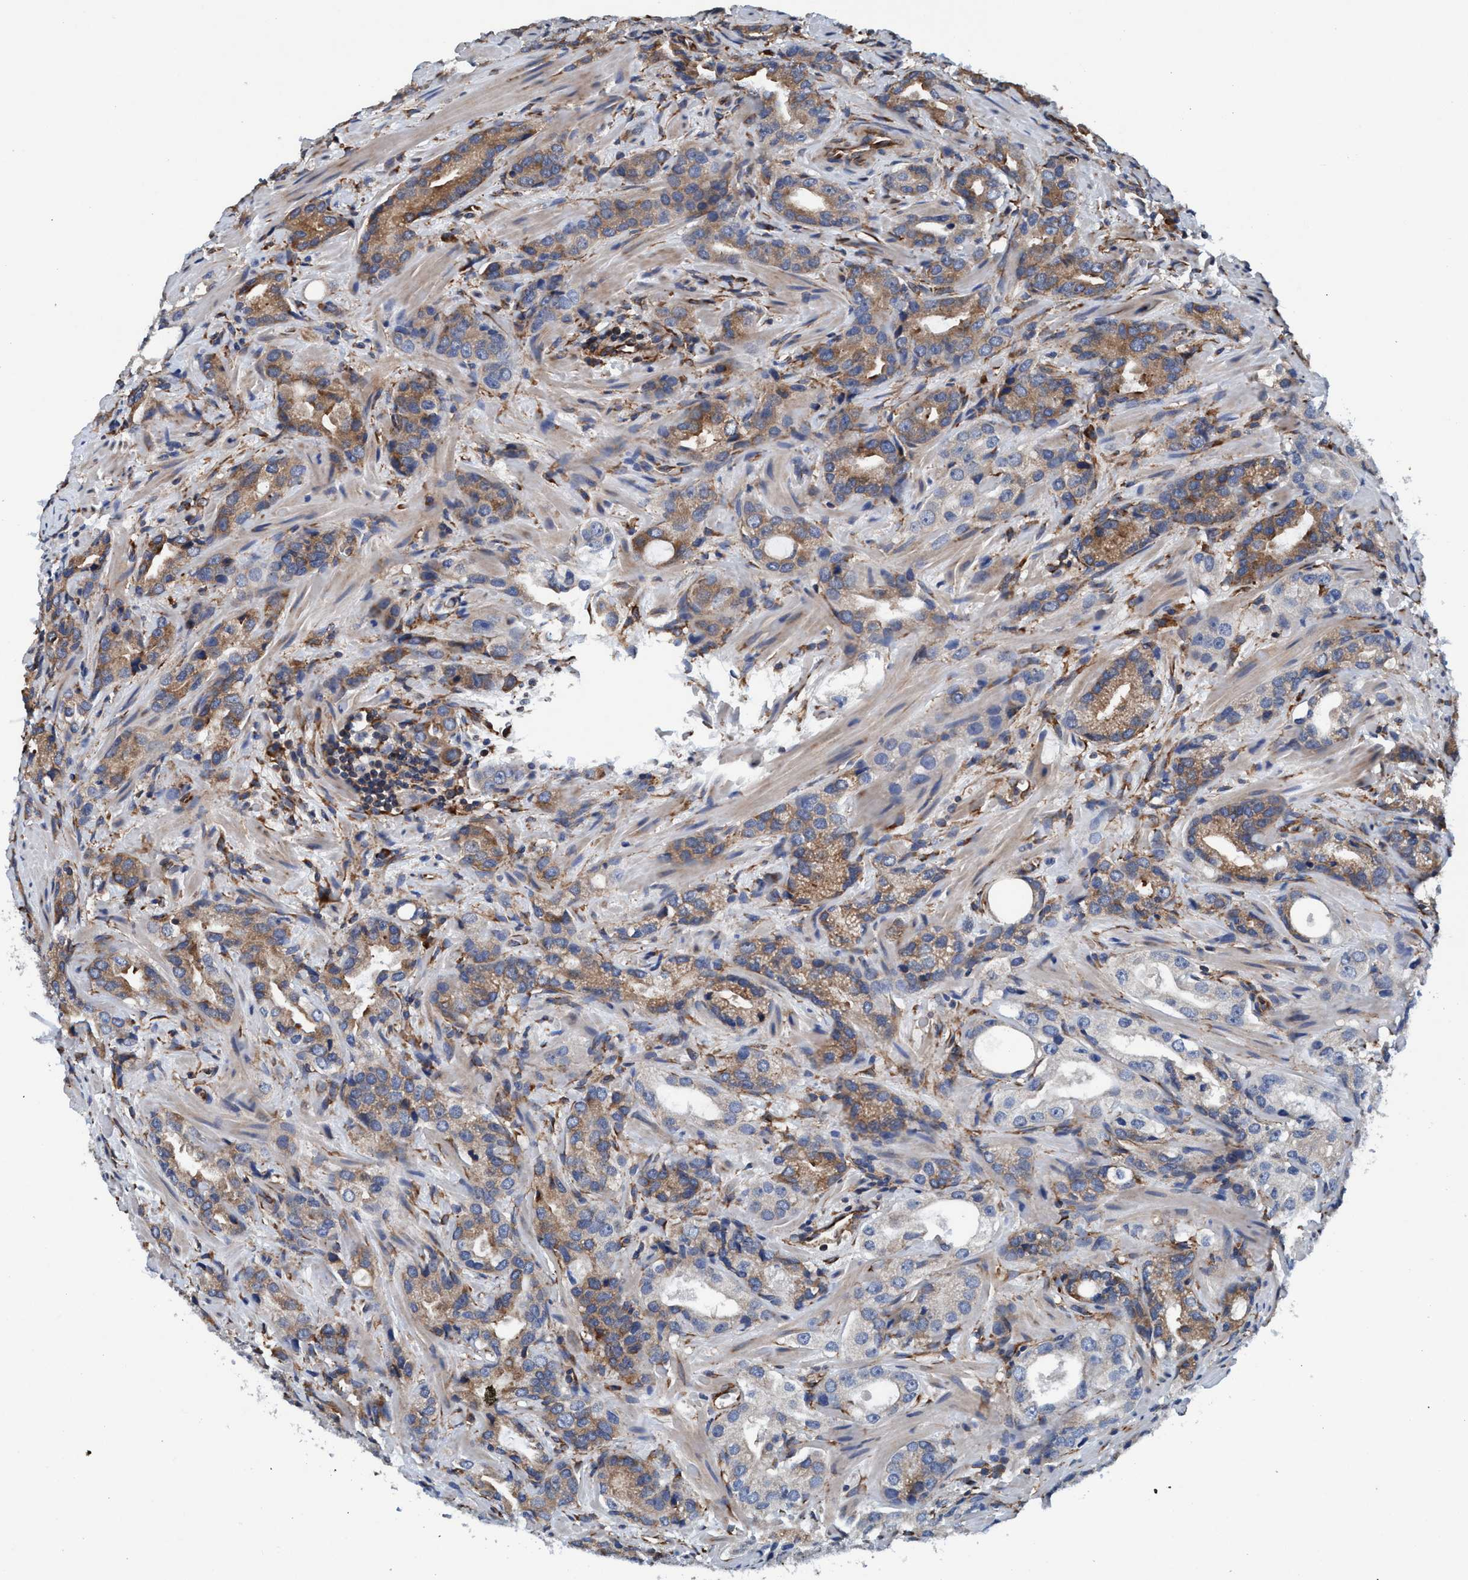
{"staining": {"intensity": "moderate", "quantity": "25%-75%", "location": "cytoplasmic/membranous"}, "tissue": "prostate cancer", "cell_type": "Tumor cells", "image_type": "cancer", "snomed": [{"axis": "morphology", "description": "Adenocarcinoma, High grade"}, {"axis": "topography", "description": "Prostate"}], "caption": "The histopathology image displays immunohistochemical staining of prostate cancer. There is moderate cytoplasmic/membranous positivity is seen in approximately 25%-75% of tumor cells.", "gene": "ENDOG", "patient": {"sex": "male", "age": 63}}